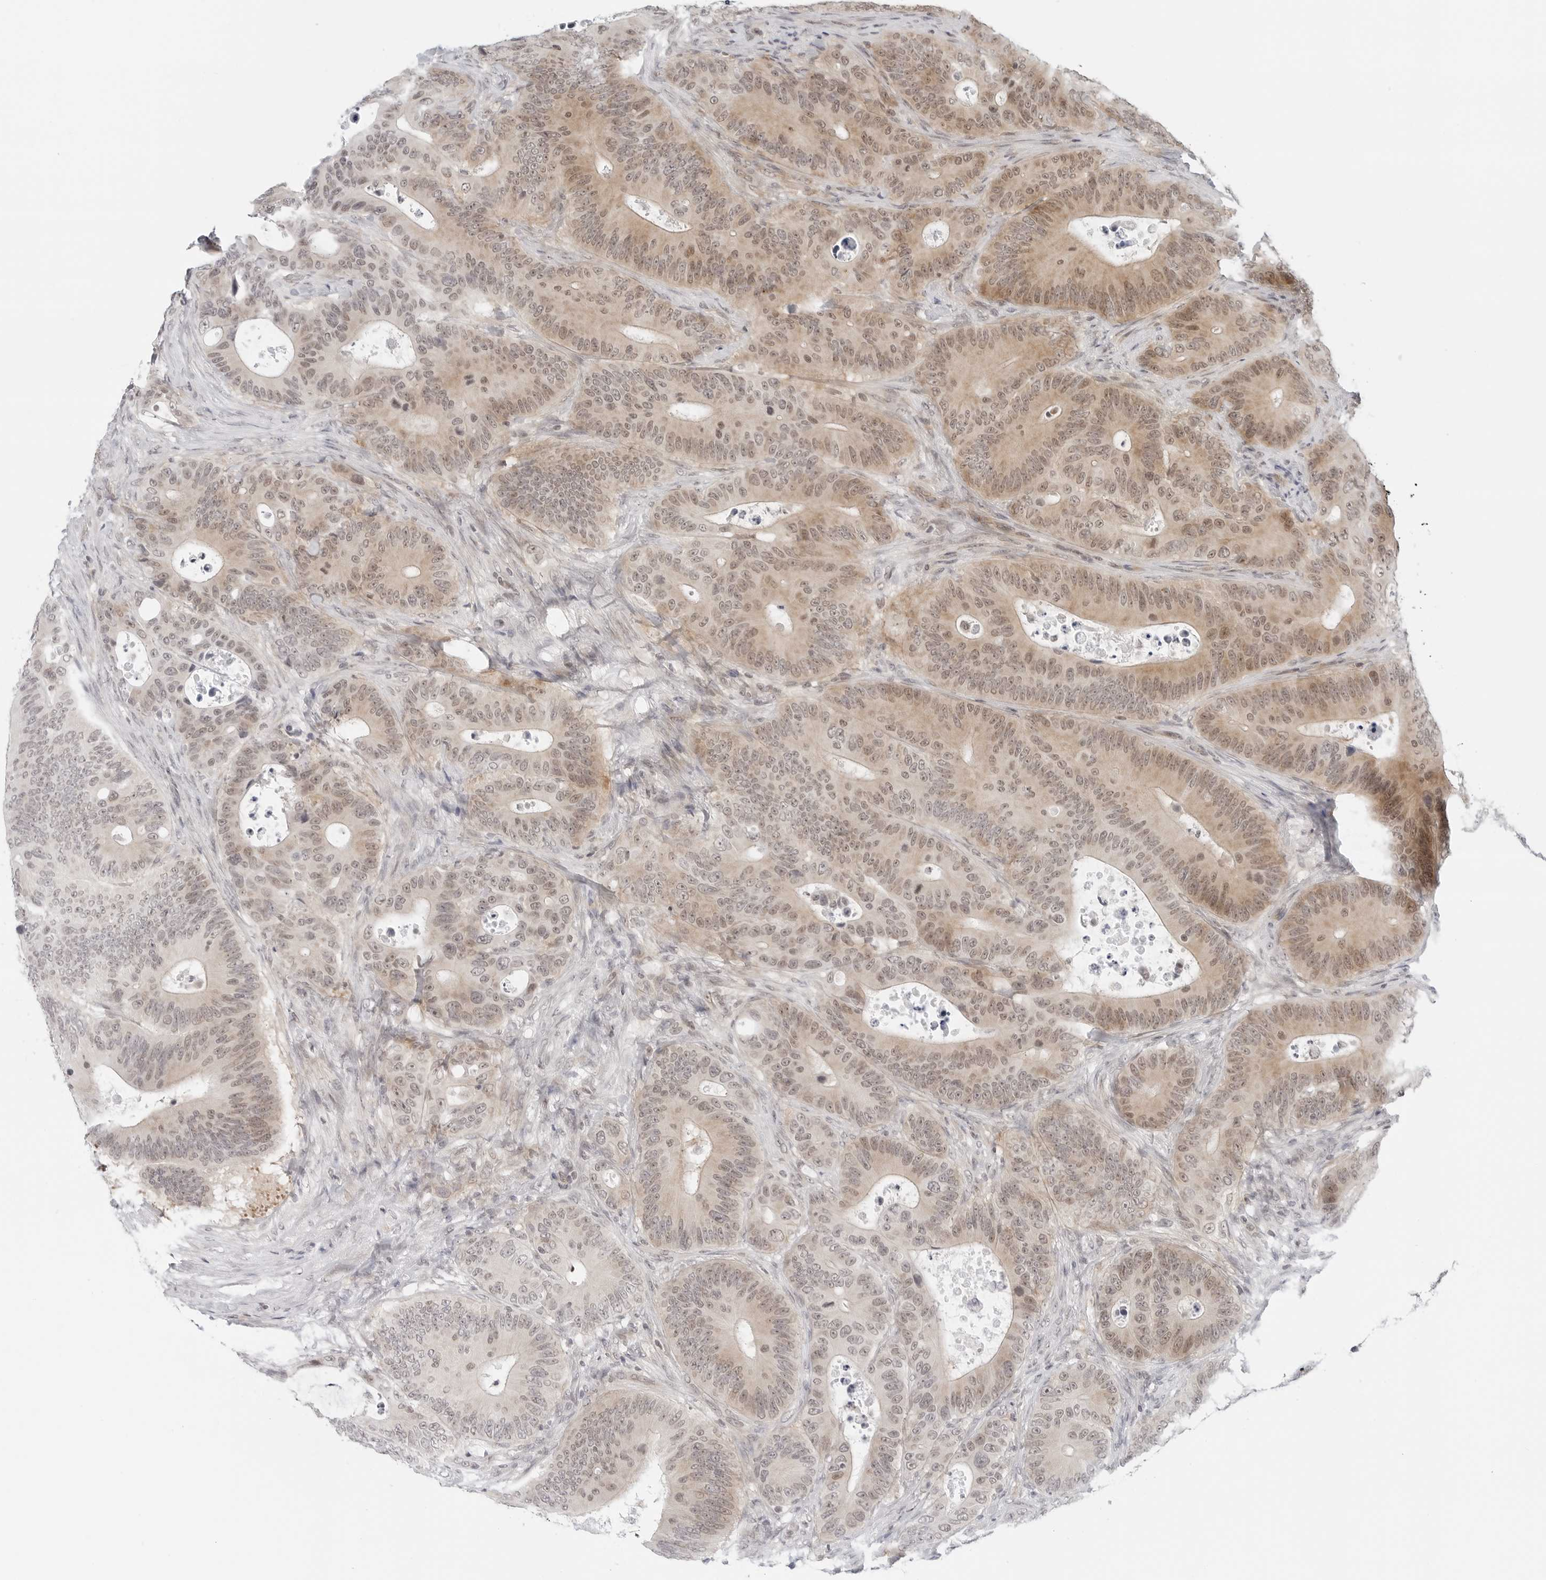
{"staining": {"intensity": "moderate", "quantity": "25%-75%", "location": "cytoplasmic/membranous,nuclear"}, "tissue": "colorectal cancer", "cell_type": "Tumor cells", "image_type": "cancer", "snomed": [{"axis": "morphology", "description": "Adenocarcinoma, NOS"}, {"axis": "topography", "description": "Colon"}], "caption": "Immunohistochemistry (IHC) histopathology image of neoplastic tissue: human colorectal adenocarcinoma stained using immunohistochemistry exhibits medium levels of moderate protein expression localized specifically in the cytoplasmic/membranous and nuclear of tumor cells, appearing as a cytoplasmic/membranous and nuclear brown color.", "gene": "METAP1", "patient": {"sex": "male", "age": 83}}